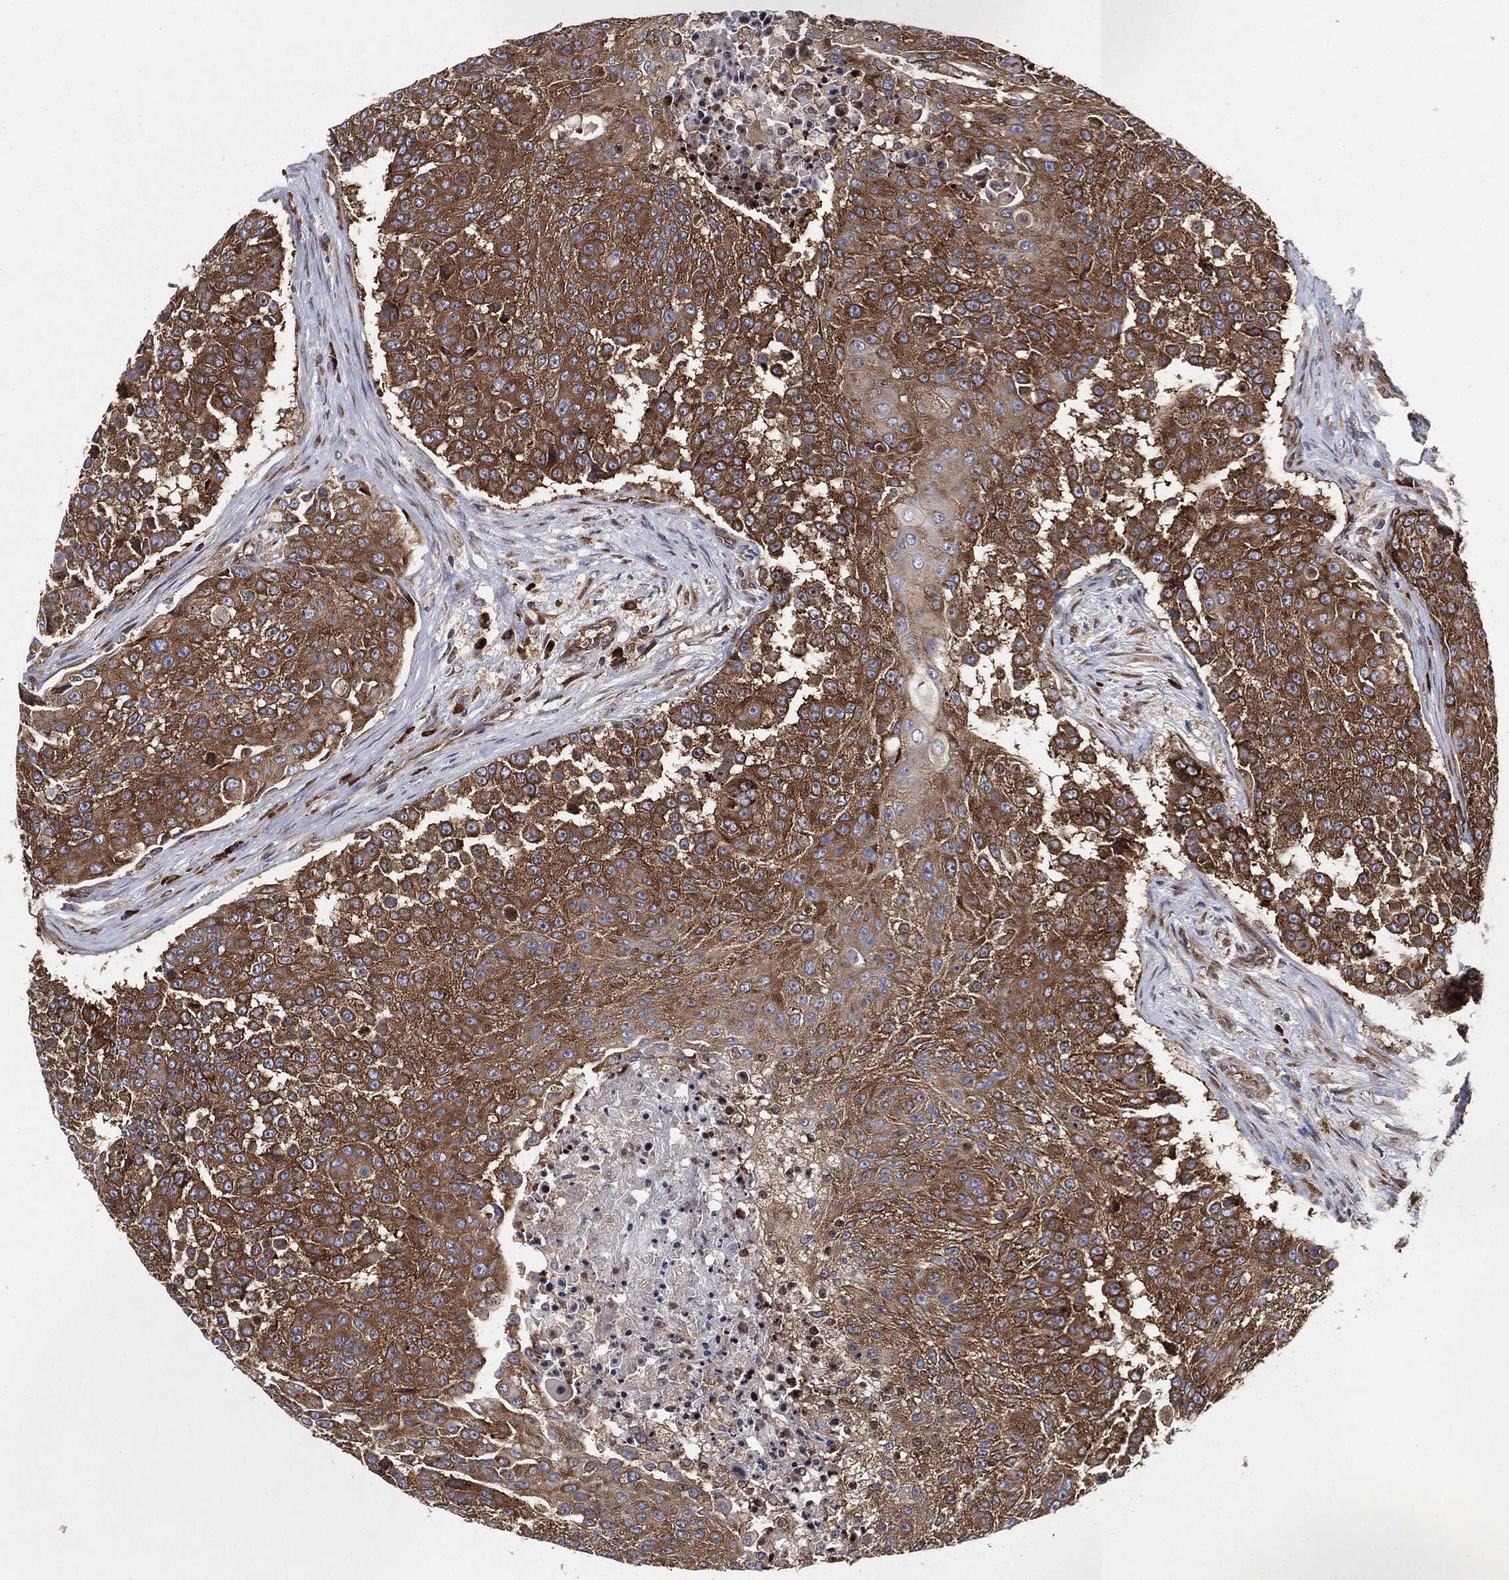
{"staining": {"intensity": "moderate", "quantity": ">75%", "location": "cytoplasmic/membranous"}, "tissue": "urothelial cancer", "cell_type": "Tumor cells", "image_type": "cancer", "snomed": [{"axis": "morphology", "description": "Urothelial carcinoma, High grade"}, {"axis": "topography", "description": "Urinary bladder"}], "caption": "Immunohistochemistry of human urothelial carcinoma (high-grade) demonstrates medium levels of moderate cytoplasmic/membranous staining in approximately >75% of tumor cells.", "gene": "EIF2S2", "patient": {"sex": "female", "age": 63}}